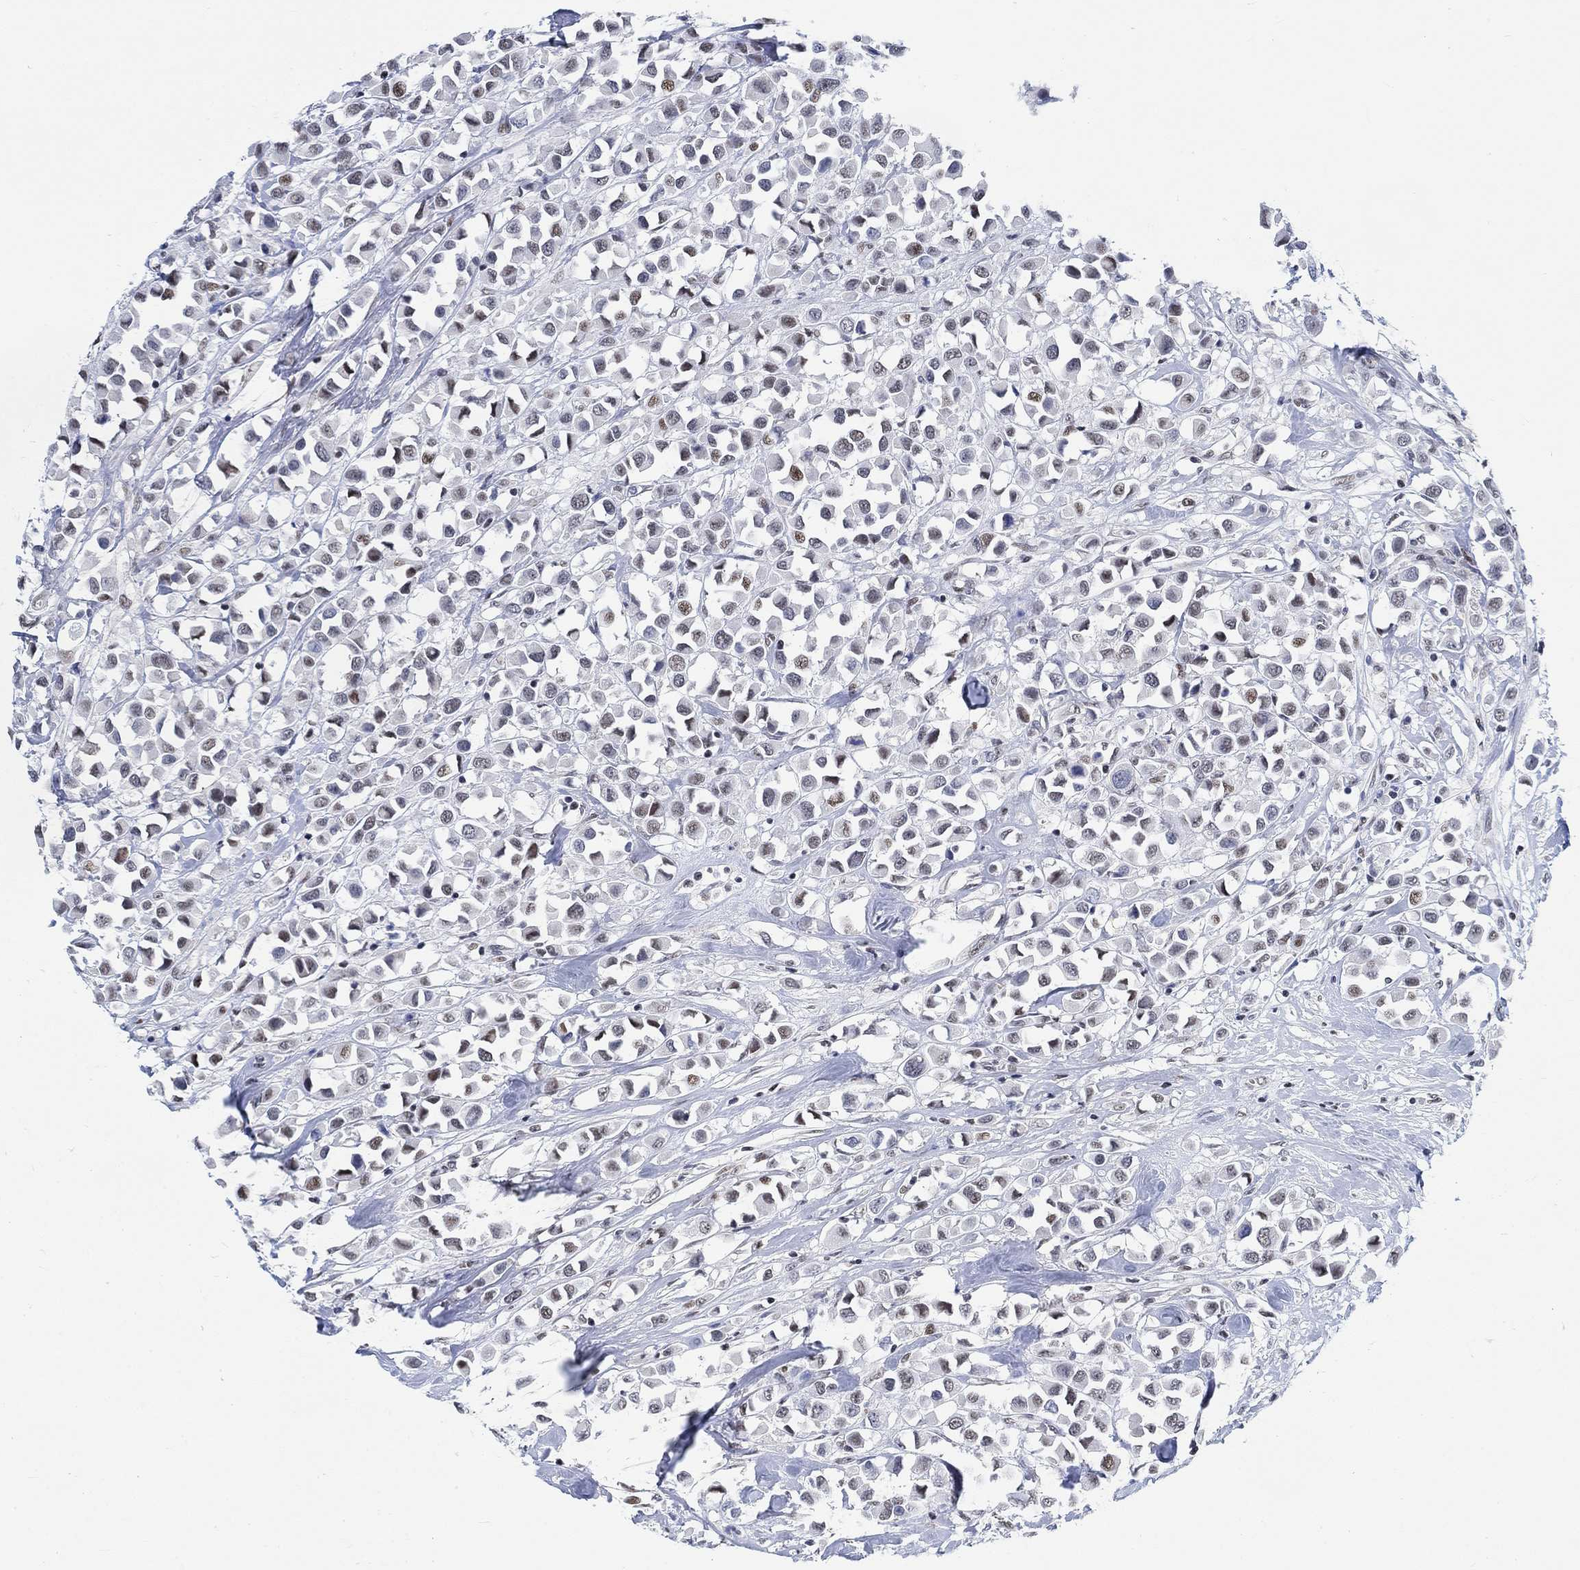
{"staining": {"intensity": "weak", "quantity": "<25%", "location": "nuclear"}, "tissue": "breast cancer", "cell_type": "Tumor cells", "image_type": "cancer", "snomed": [{"axis": "morphology", "description": "Duct carcinoma"}, {"axis": "topography", "description": "Breast"}], "caption": "This is an IHC histopathology image of breast intraductal carcinoma. There is no expression in tumor cells.", "gene": "KCNH8", "patient": {"sex": "female", "age": 61}}